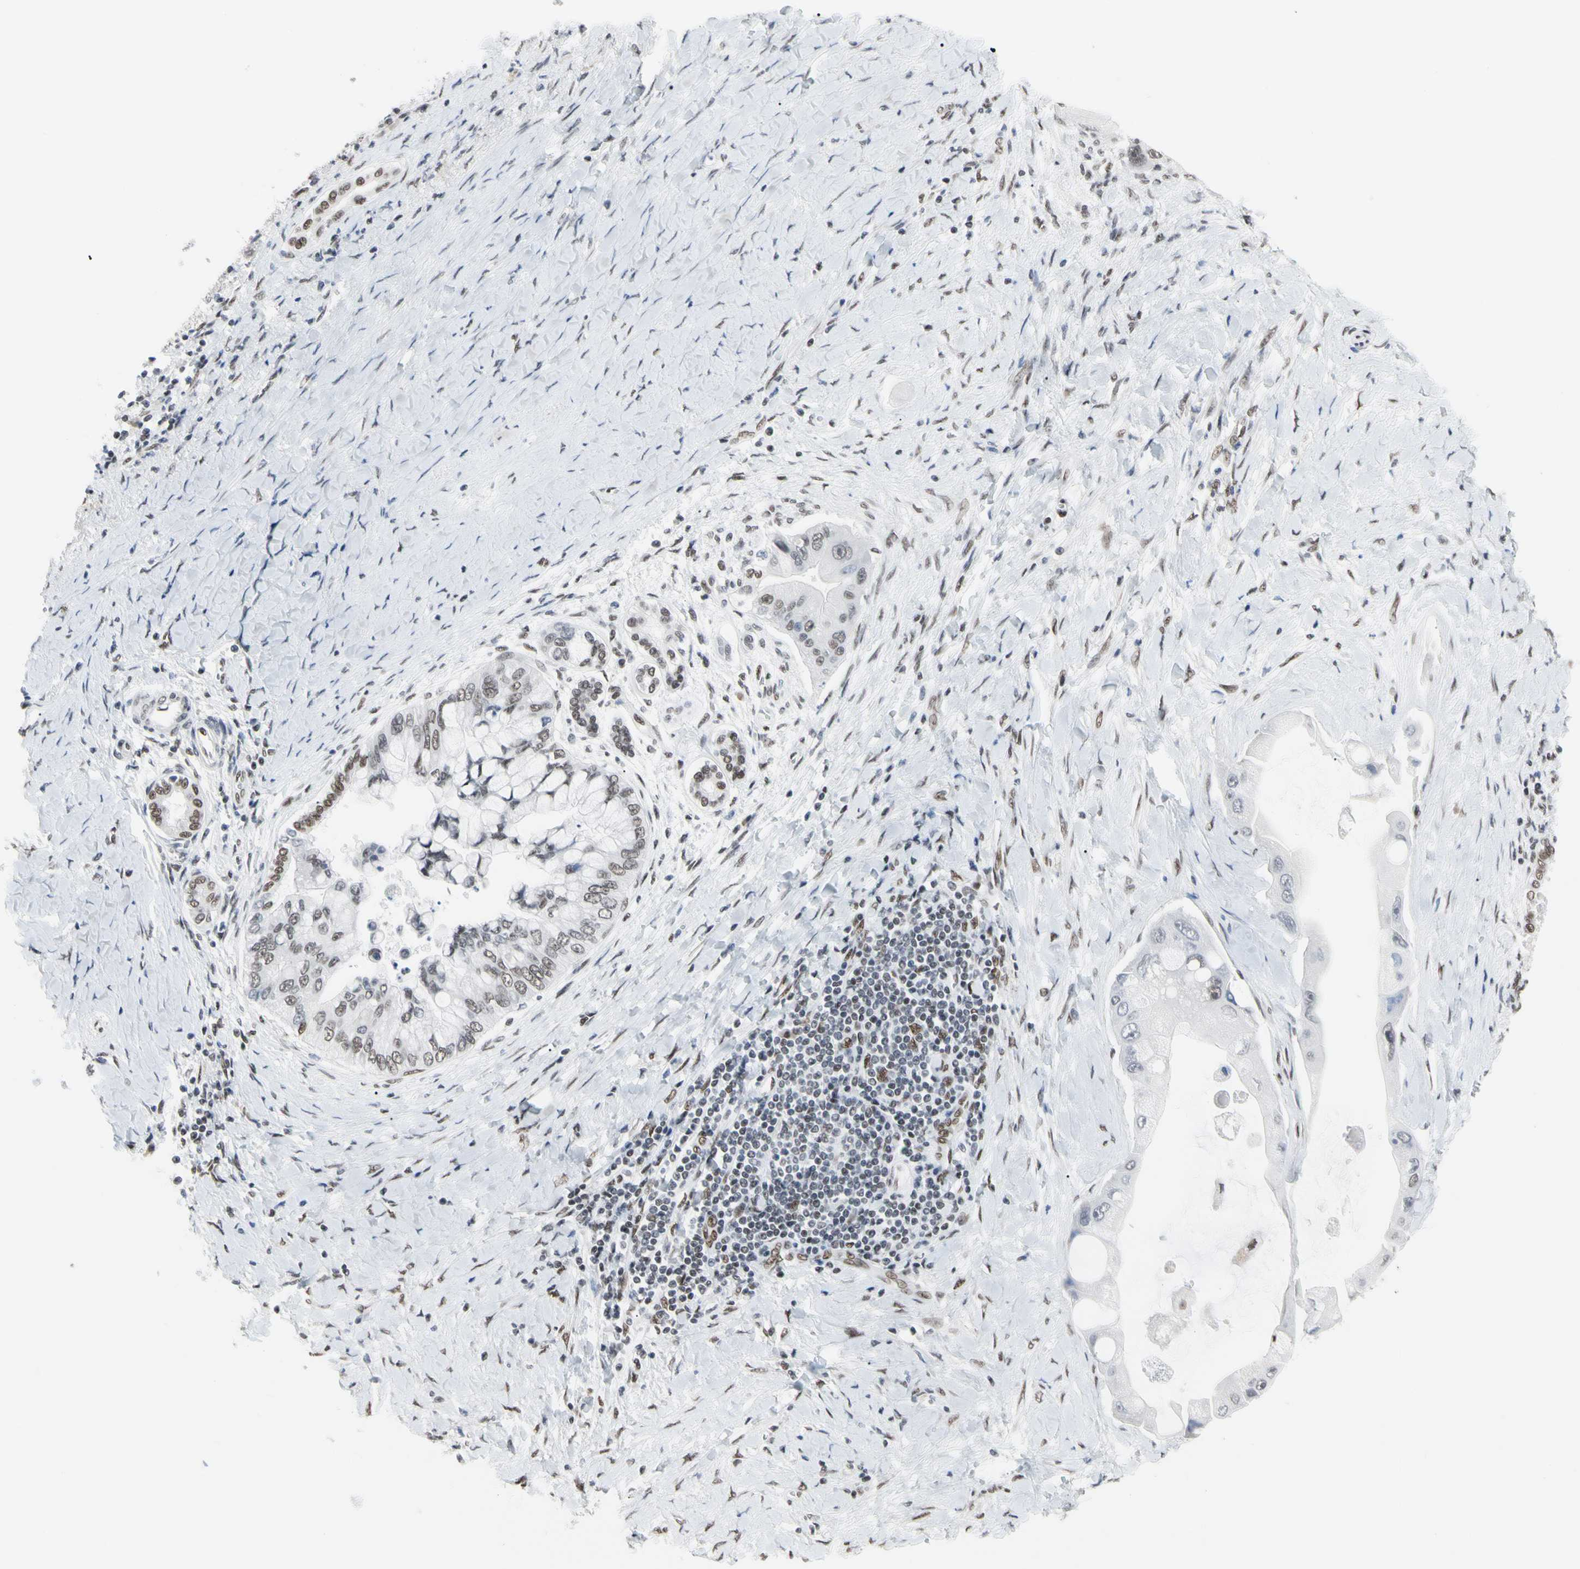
{"staining": {"intensity": "moderate", "quantity": ">75%", "location": "nuclear"}, "tissue": "liver cancer", "cell_type": "Tumor cells", "image_type": "cancer", "snomed": [{"axis": "morphology", "description": "Normal tissue, NOS"}, {"axis": "morphology", "description": "Cholangiocarcinoma"}, {"axis": "topography", "description": "Liver"}, {"axis": "topography", "description": "Peripheral nerve tissue"}], "caption": "IHC staining of liver cancer (cholangiocarcinoma), which reveals medium levels of moderate nuclear staining in about >75% of tumor cells indicating moderate nuclear protein expression. The staining was performed using DAB (3,3'-diaminobenzidine) (brown) for protein detection and nuclei were counterstained in hematoxylin (blue).", "gene": "FAM98B", "patient": {"sex": "male", "age": 50}}